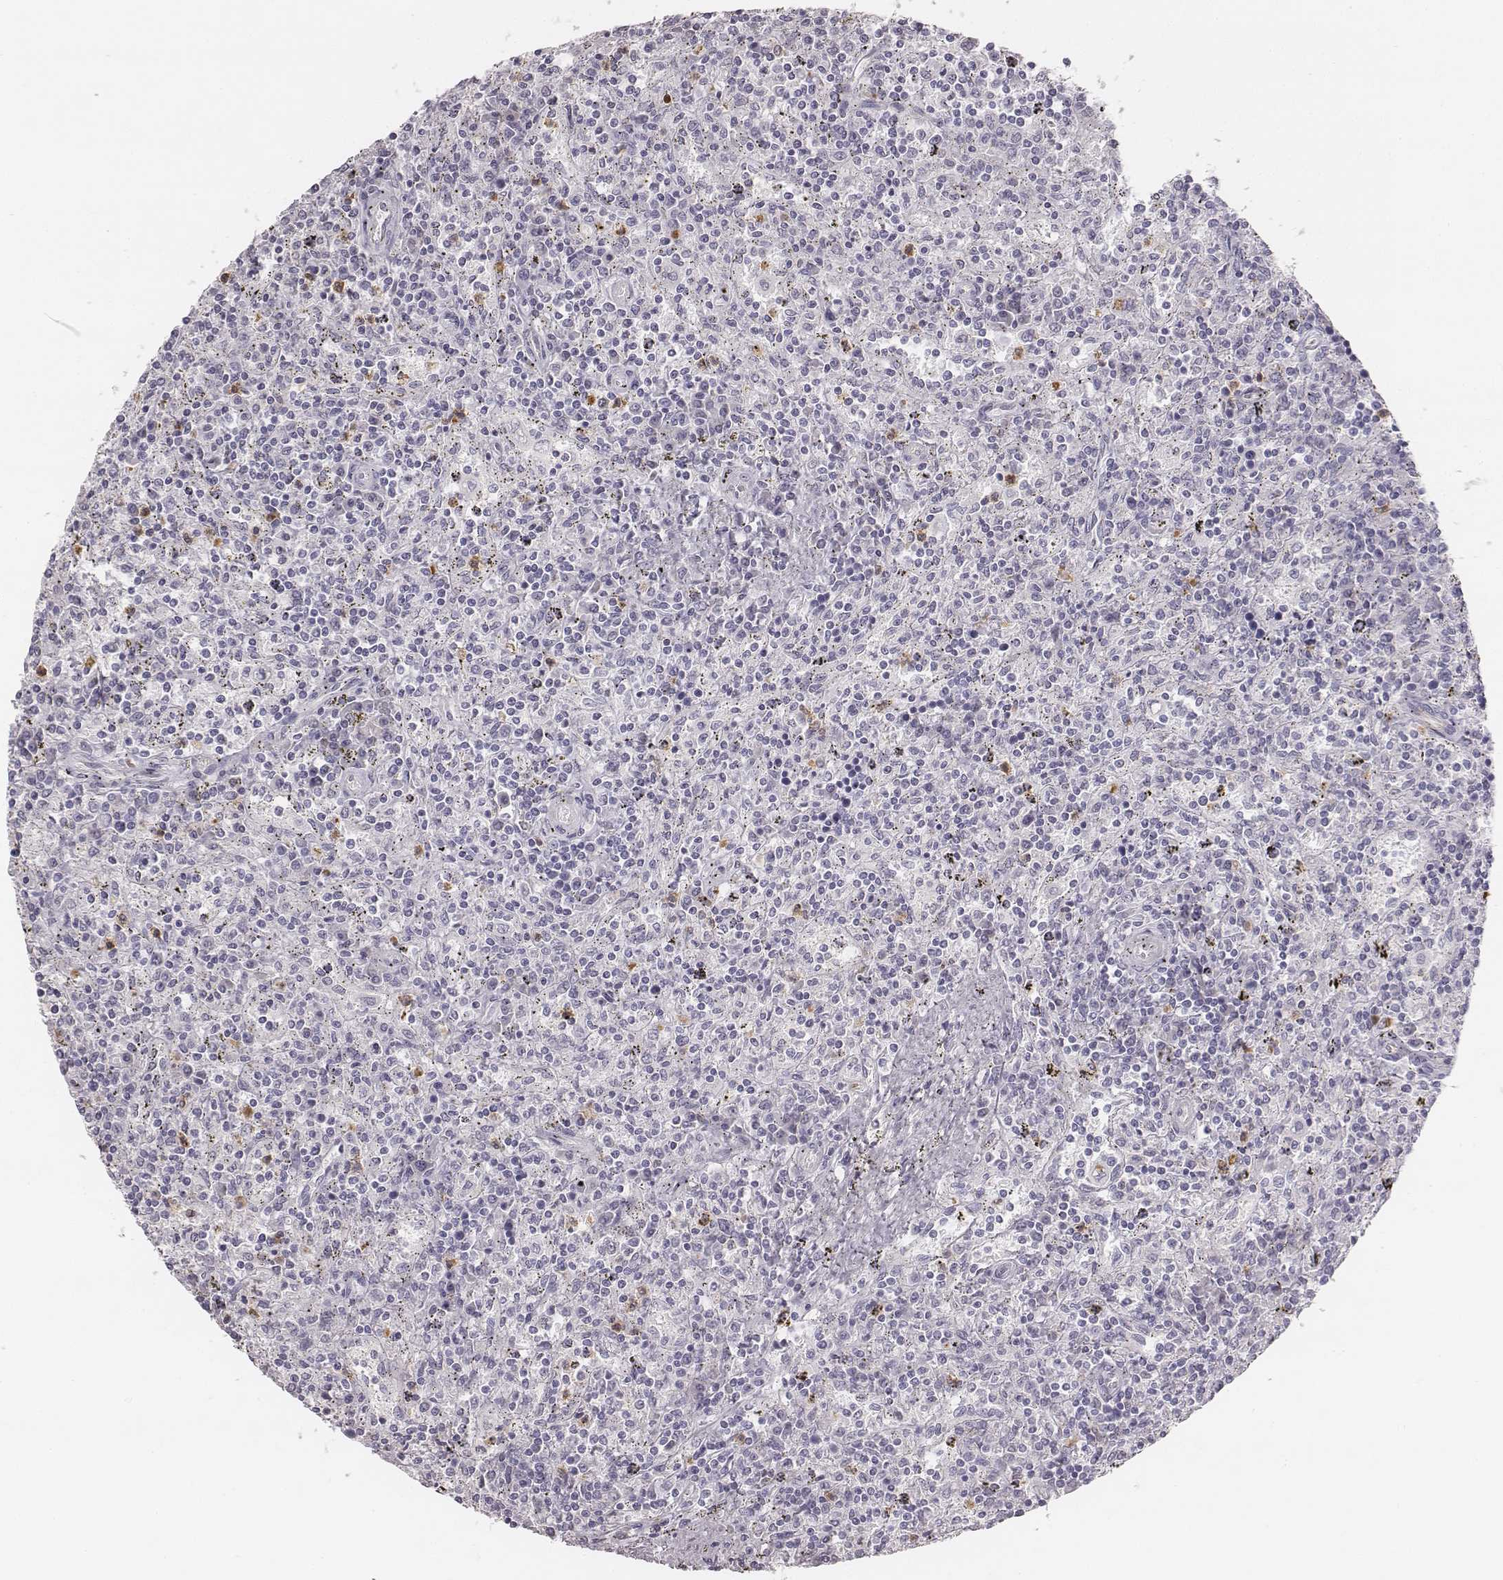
{"staining": {"intensity": "negative", "quantity": "none", "location": "none"}, "tissue": "lymphoma", "cell_type": "Tumor cells", "image_type": "cancer", "snomed": [{"axis": "morphology", "description": "Malignant lymphoma, non-Hodgkin's type, Low grade"}, {"axis": "topography", "description": "Spleen"}], "caption": "Lymphoma stained for a protein using immunohistochemistry (IHC) shows no positivity tumor cells.", "gene": "KCNJ12", "patient": {"sex": "male", "age": 62}}